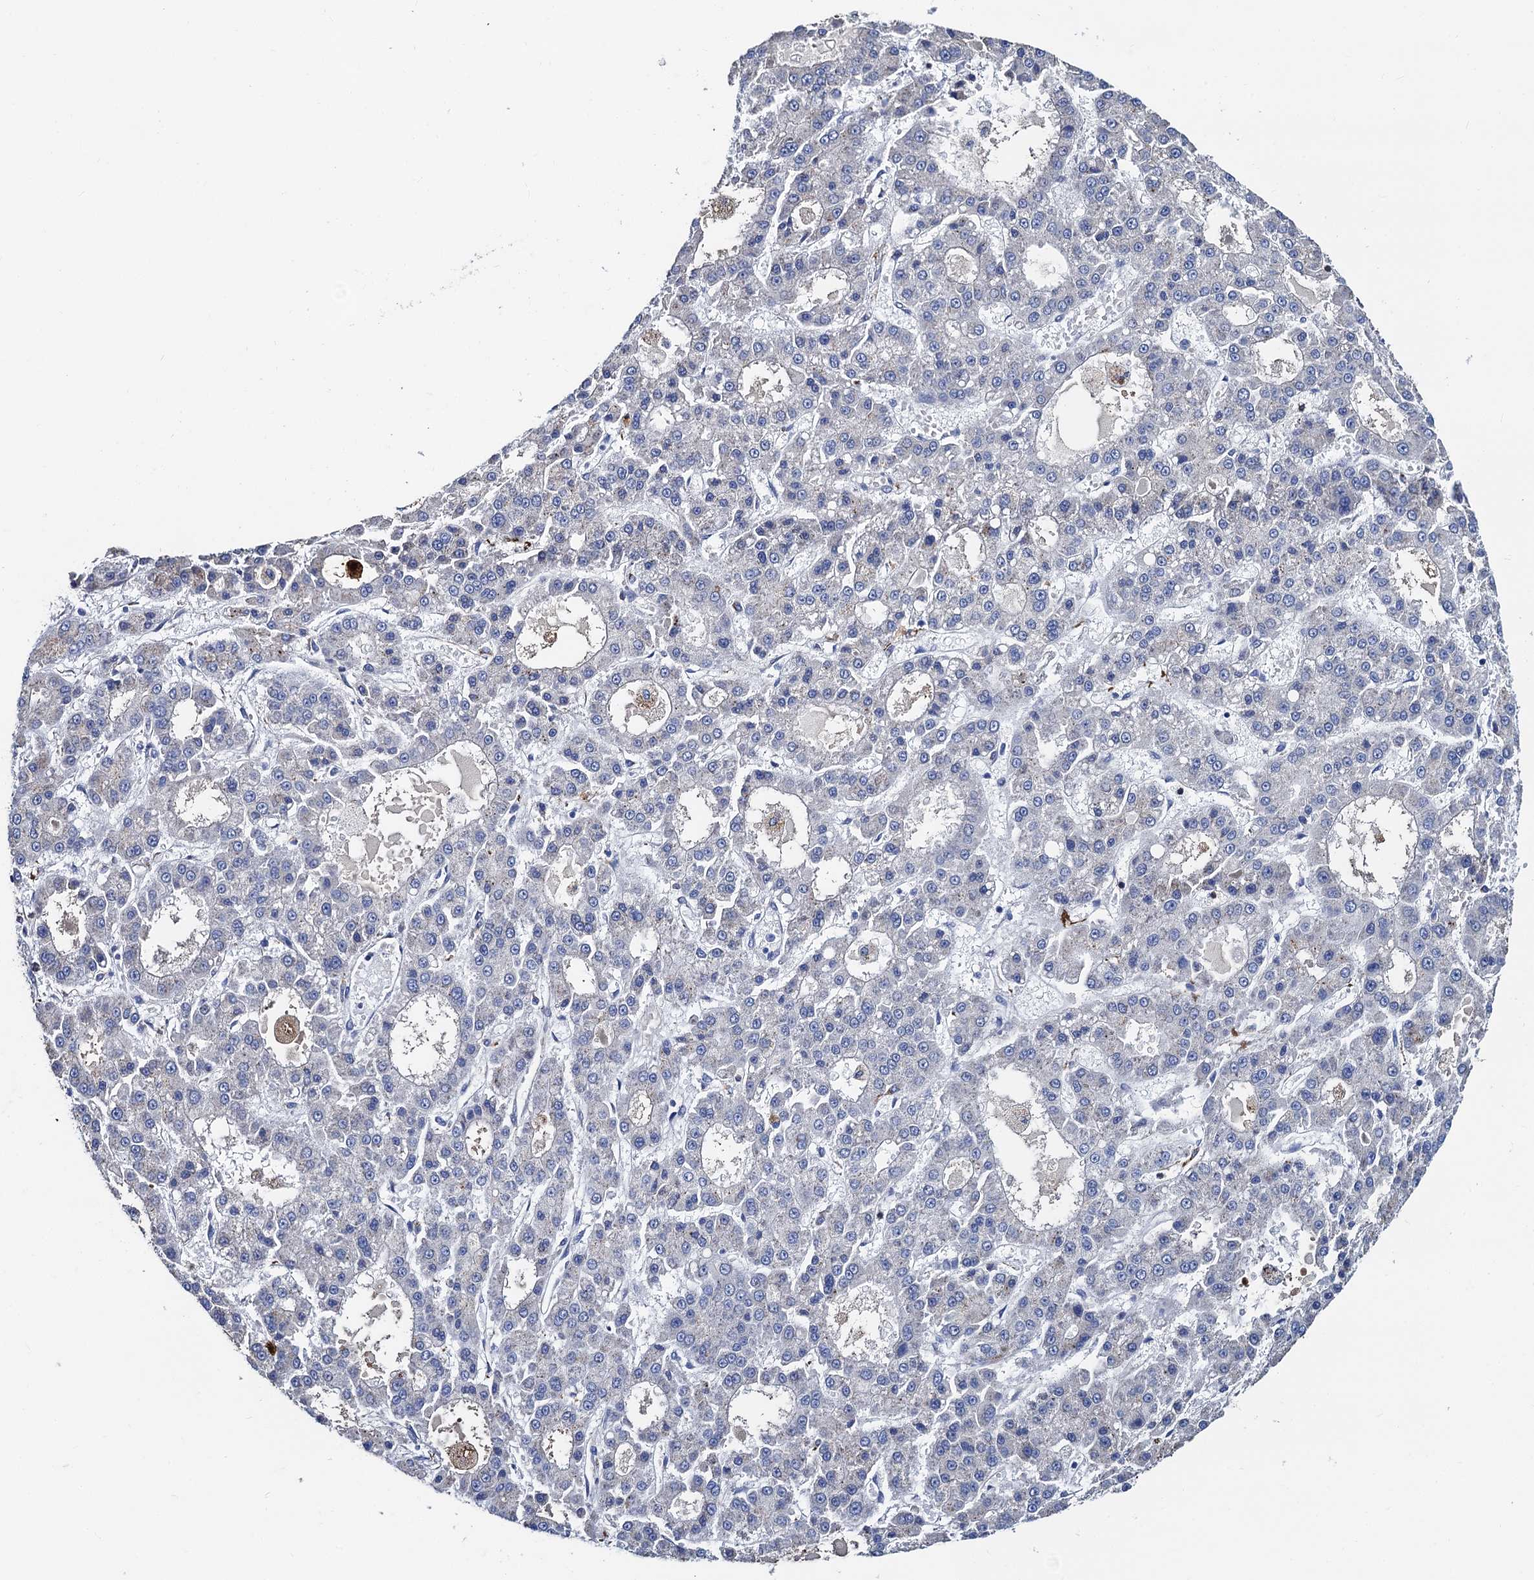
{"staining": {"intensity": "negative", "quantity": "none", "location": "none"}, "tissue": "liver cancer", "cell_type": "Tumor cells", "image_type": "cancer", "snomed": [{"axis": "morphology", "description": "Carcinoma, Hepatocellular, NOS"}, {"axis": "topography", "description": "Liver"}], "caption": "This is an immunohistochemistry (IHC) image of hepatocellular carcinoma (liver). There is no expression in tumor cells.", "gene": "FREM3", "patient": {"sex": "male", "age": 70}}